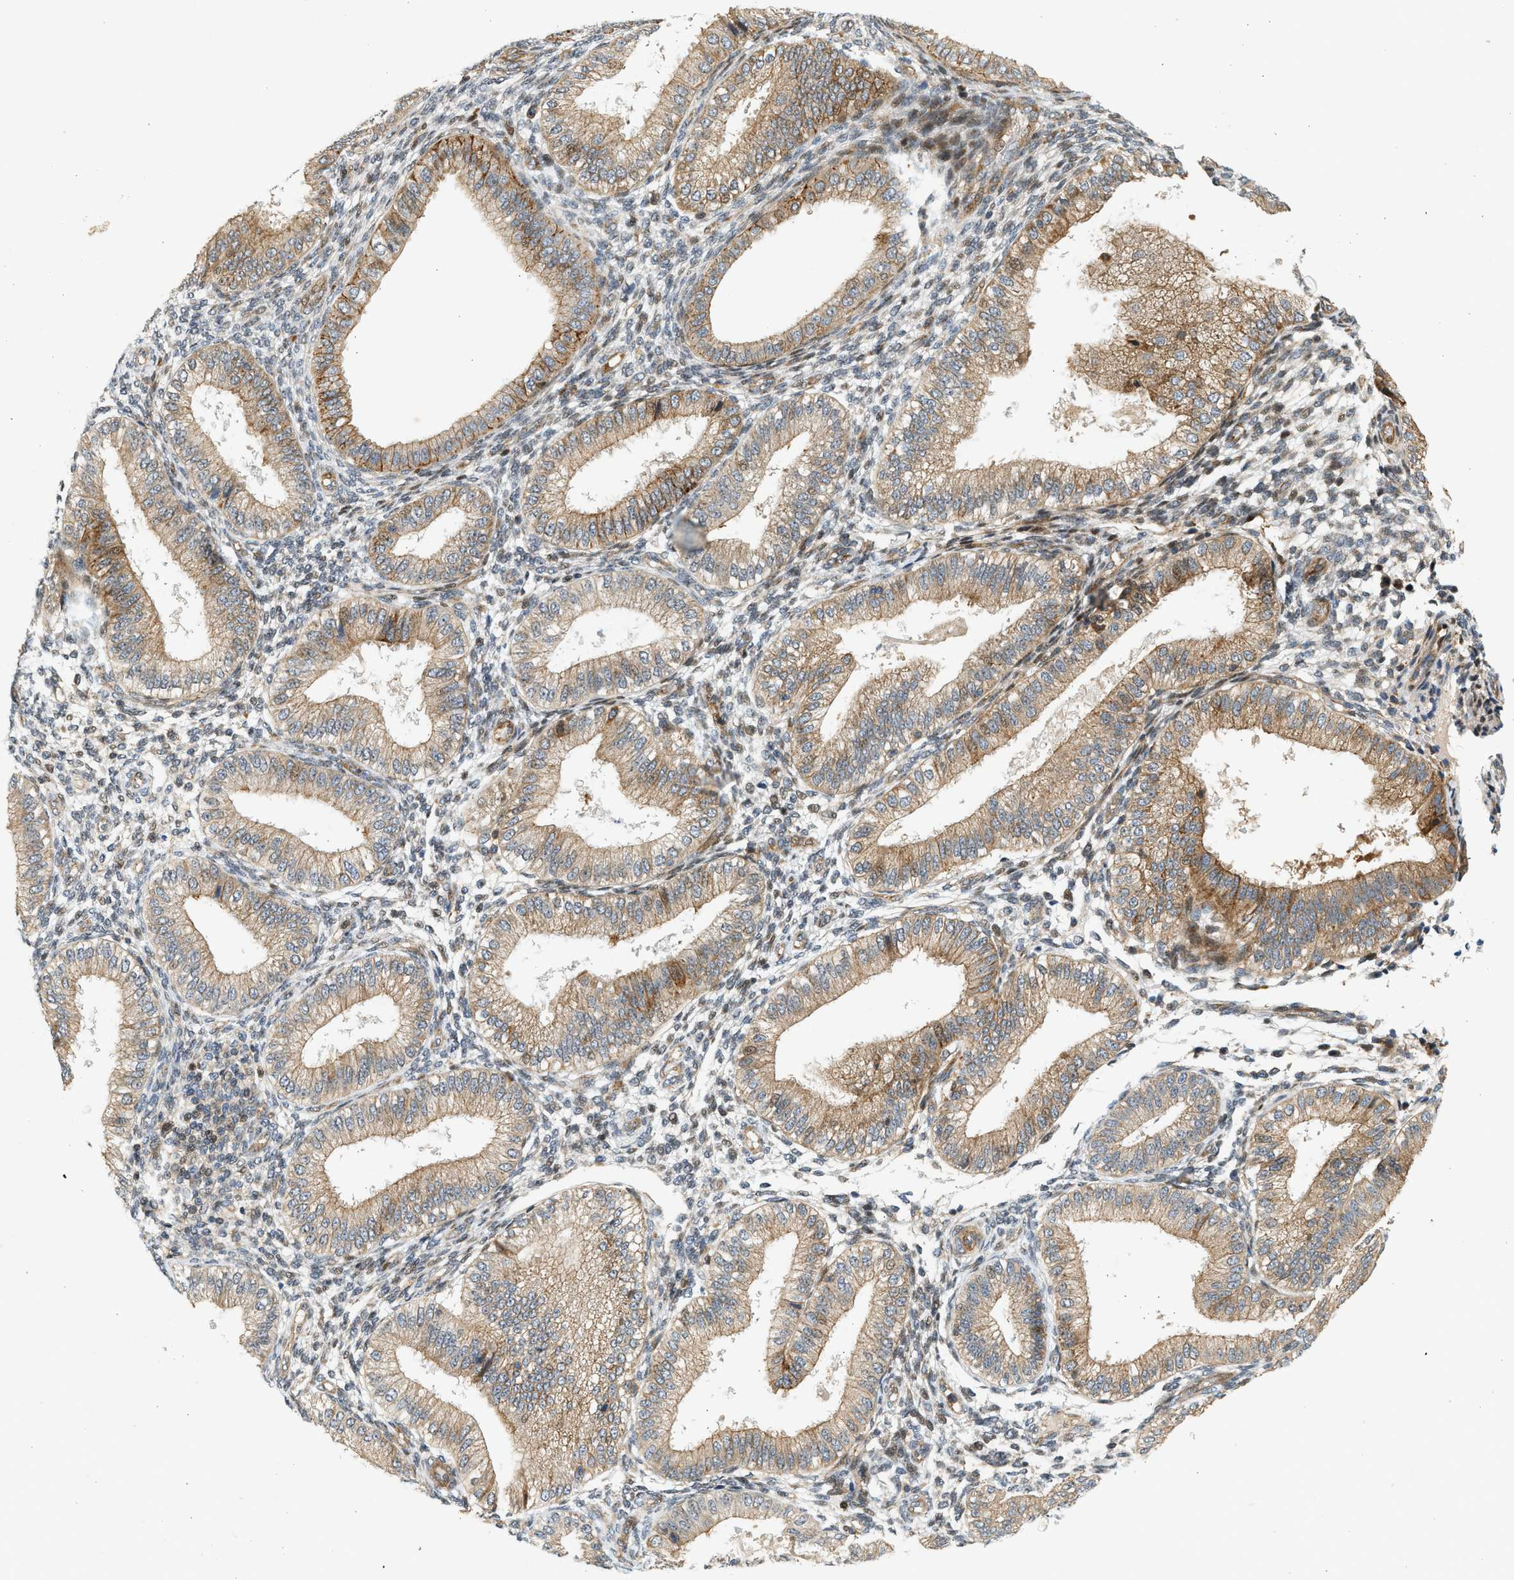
{"staining": {"intensity": "weak", "quantity": "25%-75%", "location": "cytoplasmic/membranous"}, "tissue": "endometrium", "cell_type": "Cells in endometrial stroma", "image_type": "normal", "snomed": [{"axis": "morphology", "description": "Normal tissue, NOS"}, {"axis": "topography", "description": "Endometrium"}], "caption": "Immunohistochemistry (IHC) photomicrograph of benign endometrium stained for a protein (brown), which reveals low levels of weak cytoplasmic/membranous staining in approximately 25%-75% of cells in endometrial stroma.", "gene": "NRSN2", "patient": {"sex": "female", "age": 39}}